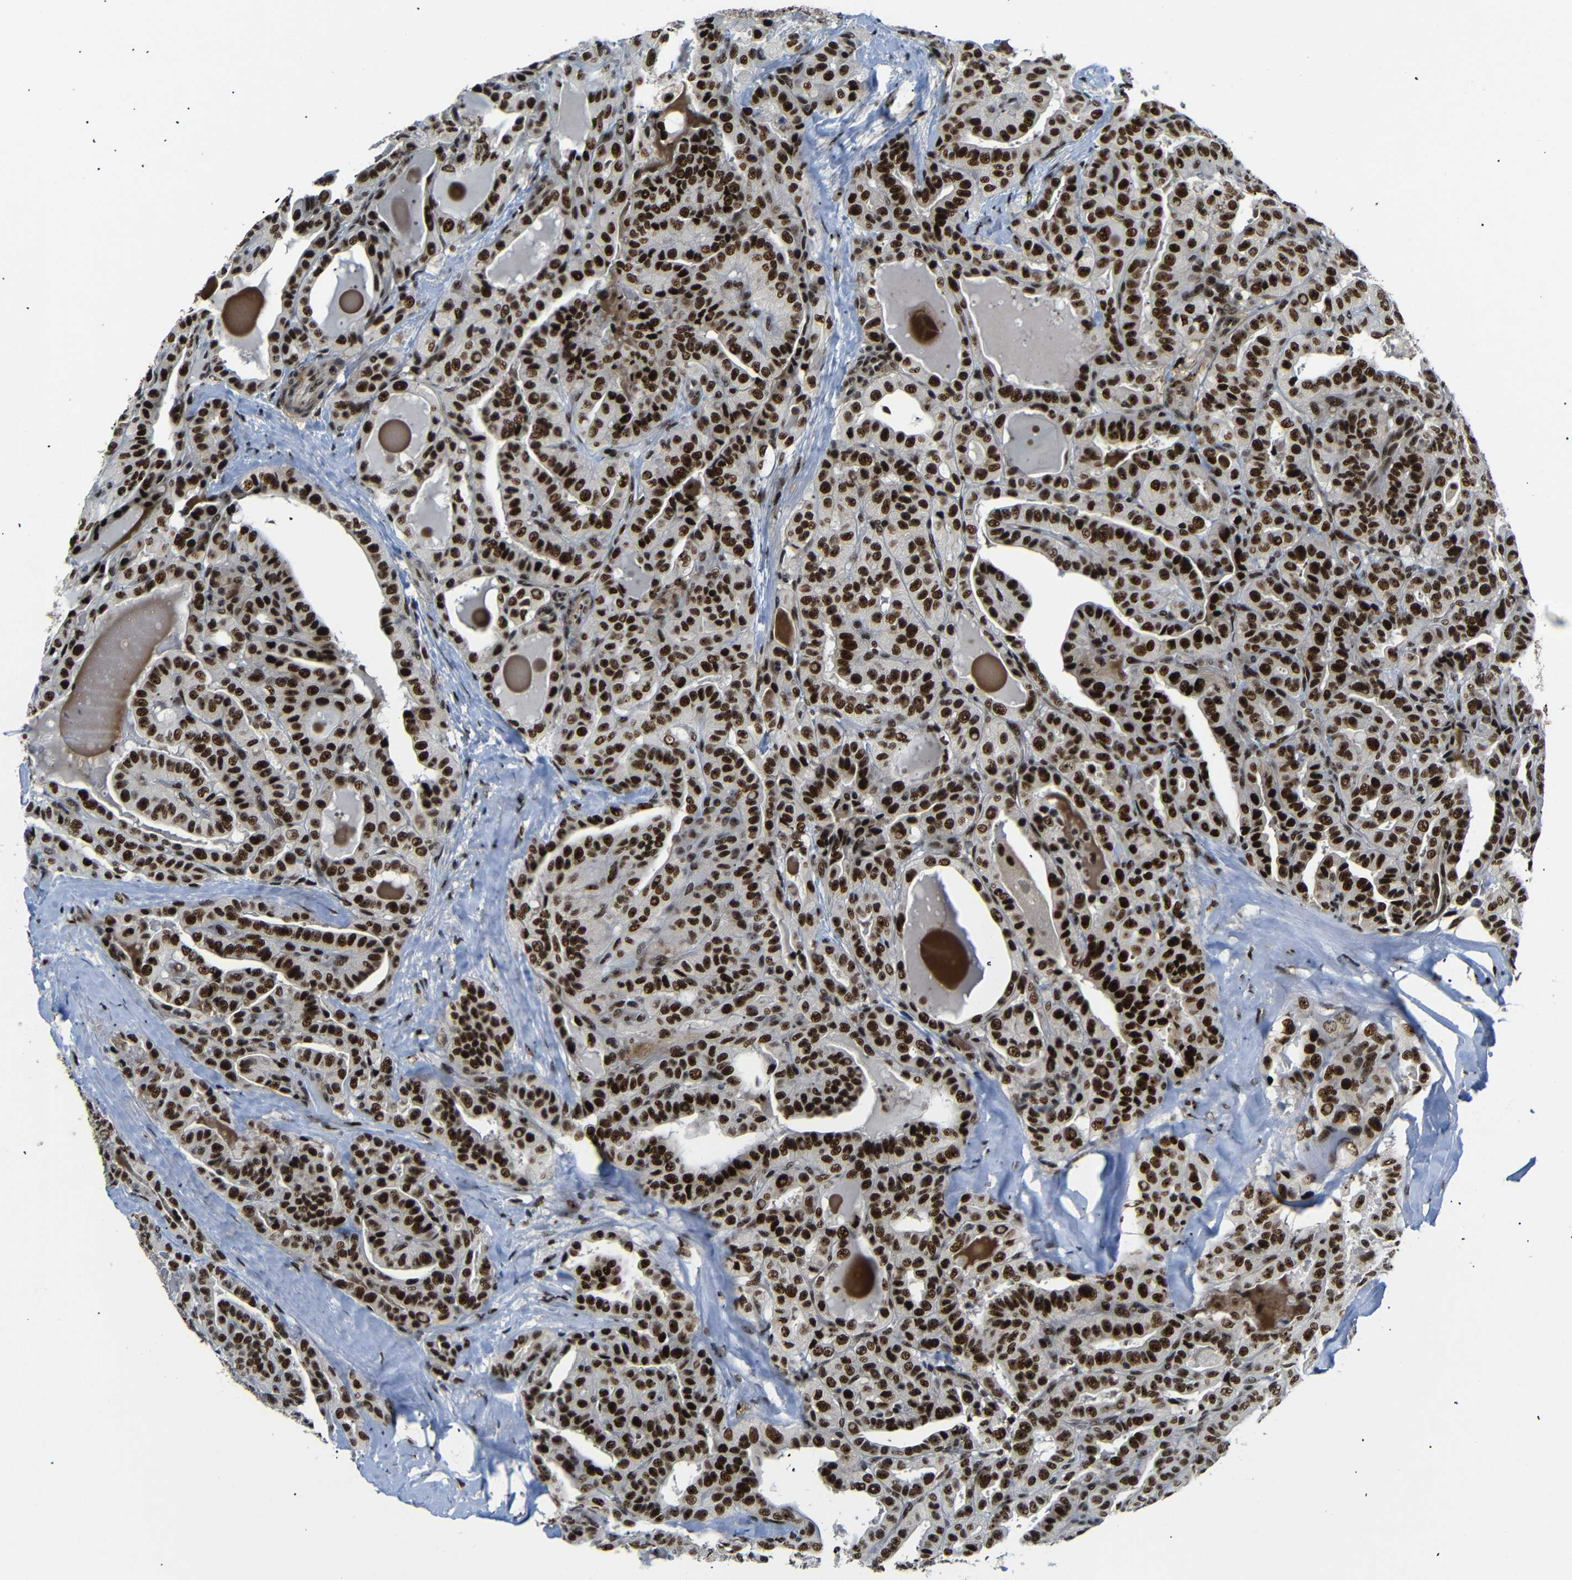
{"staining": {"intensity": "strong", "quantity": ">75%", "location": "nuclear"}, "tissue": "thyroid cancer", "cell_type": "Tumor cells", "image_type": "cancer", "snomed": [{"axis": "morphology", "description": "Papillary adenocarcinoma, NOS"}, {"axis": "topography", "description": "Thyroid gland"}], "caption": "Human thyroid cancer (papillary adenocarcinoma) stained with a protein marker demonstrates strong staining in tumor cells.", "gene": "SETDB2", "patient": {"sex": "male", "age": 77}}